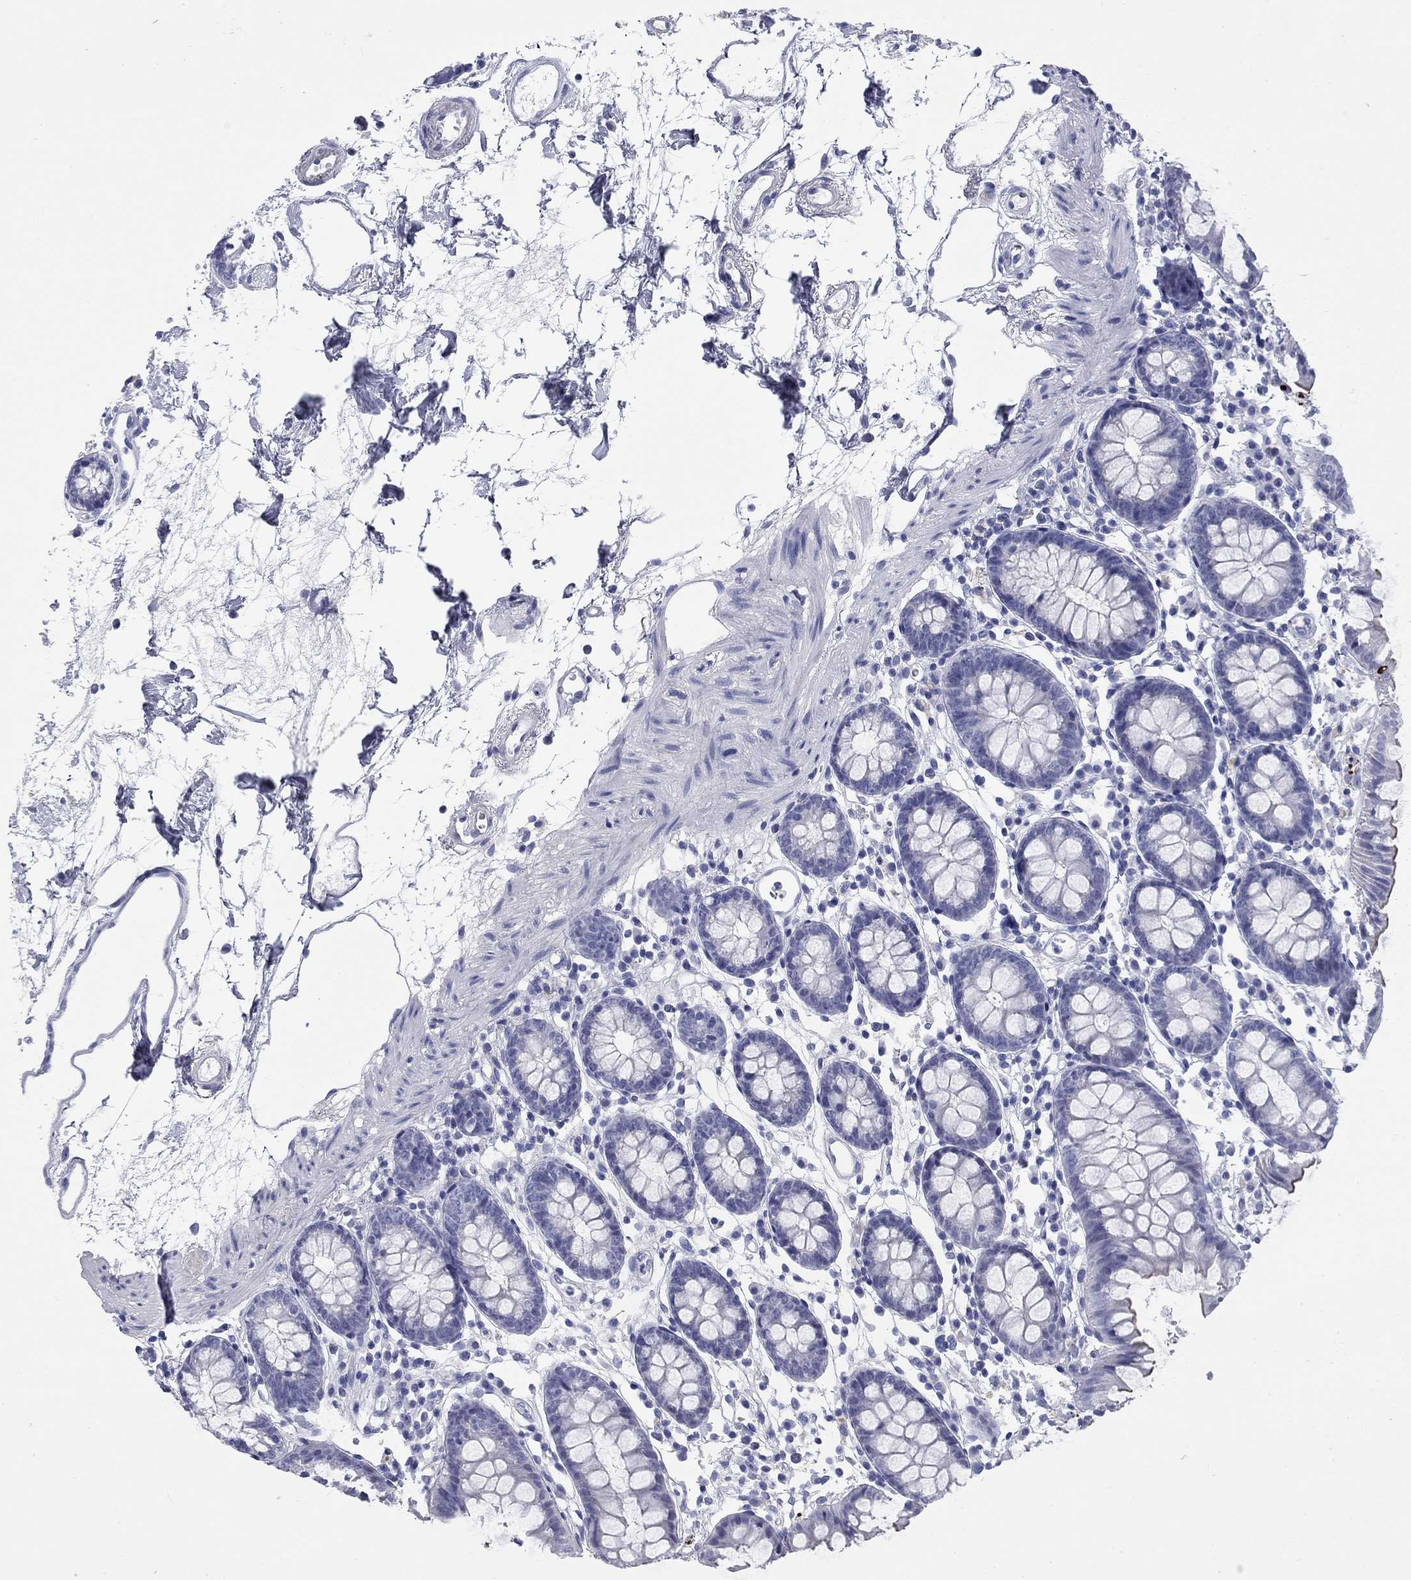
{"staining": {"intensity": "negative", "quantity": "none", "location": "none"}, "tissue": "colon", "cell_type": "Endothelial cells", "image_type": "normal", "snomed": [{"axis": "morphology", "description": "Normal tissue, NOS"}, {"axis": "topography", "description": "Colon"}], "caption": "Immunohistochemistry (IHC) micrograph of unremarkable colon stained for a protein (brown), which demonstrates no staining in endothelial cells. (DAB immunohistochemistry (IHC), high magnification).", "gene": "CCNA1", "patient": {"sex": "female", "age": 84}}